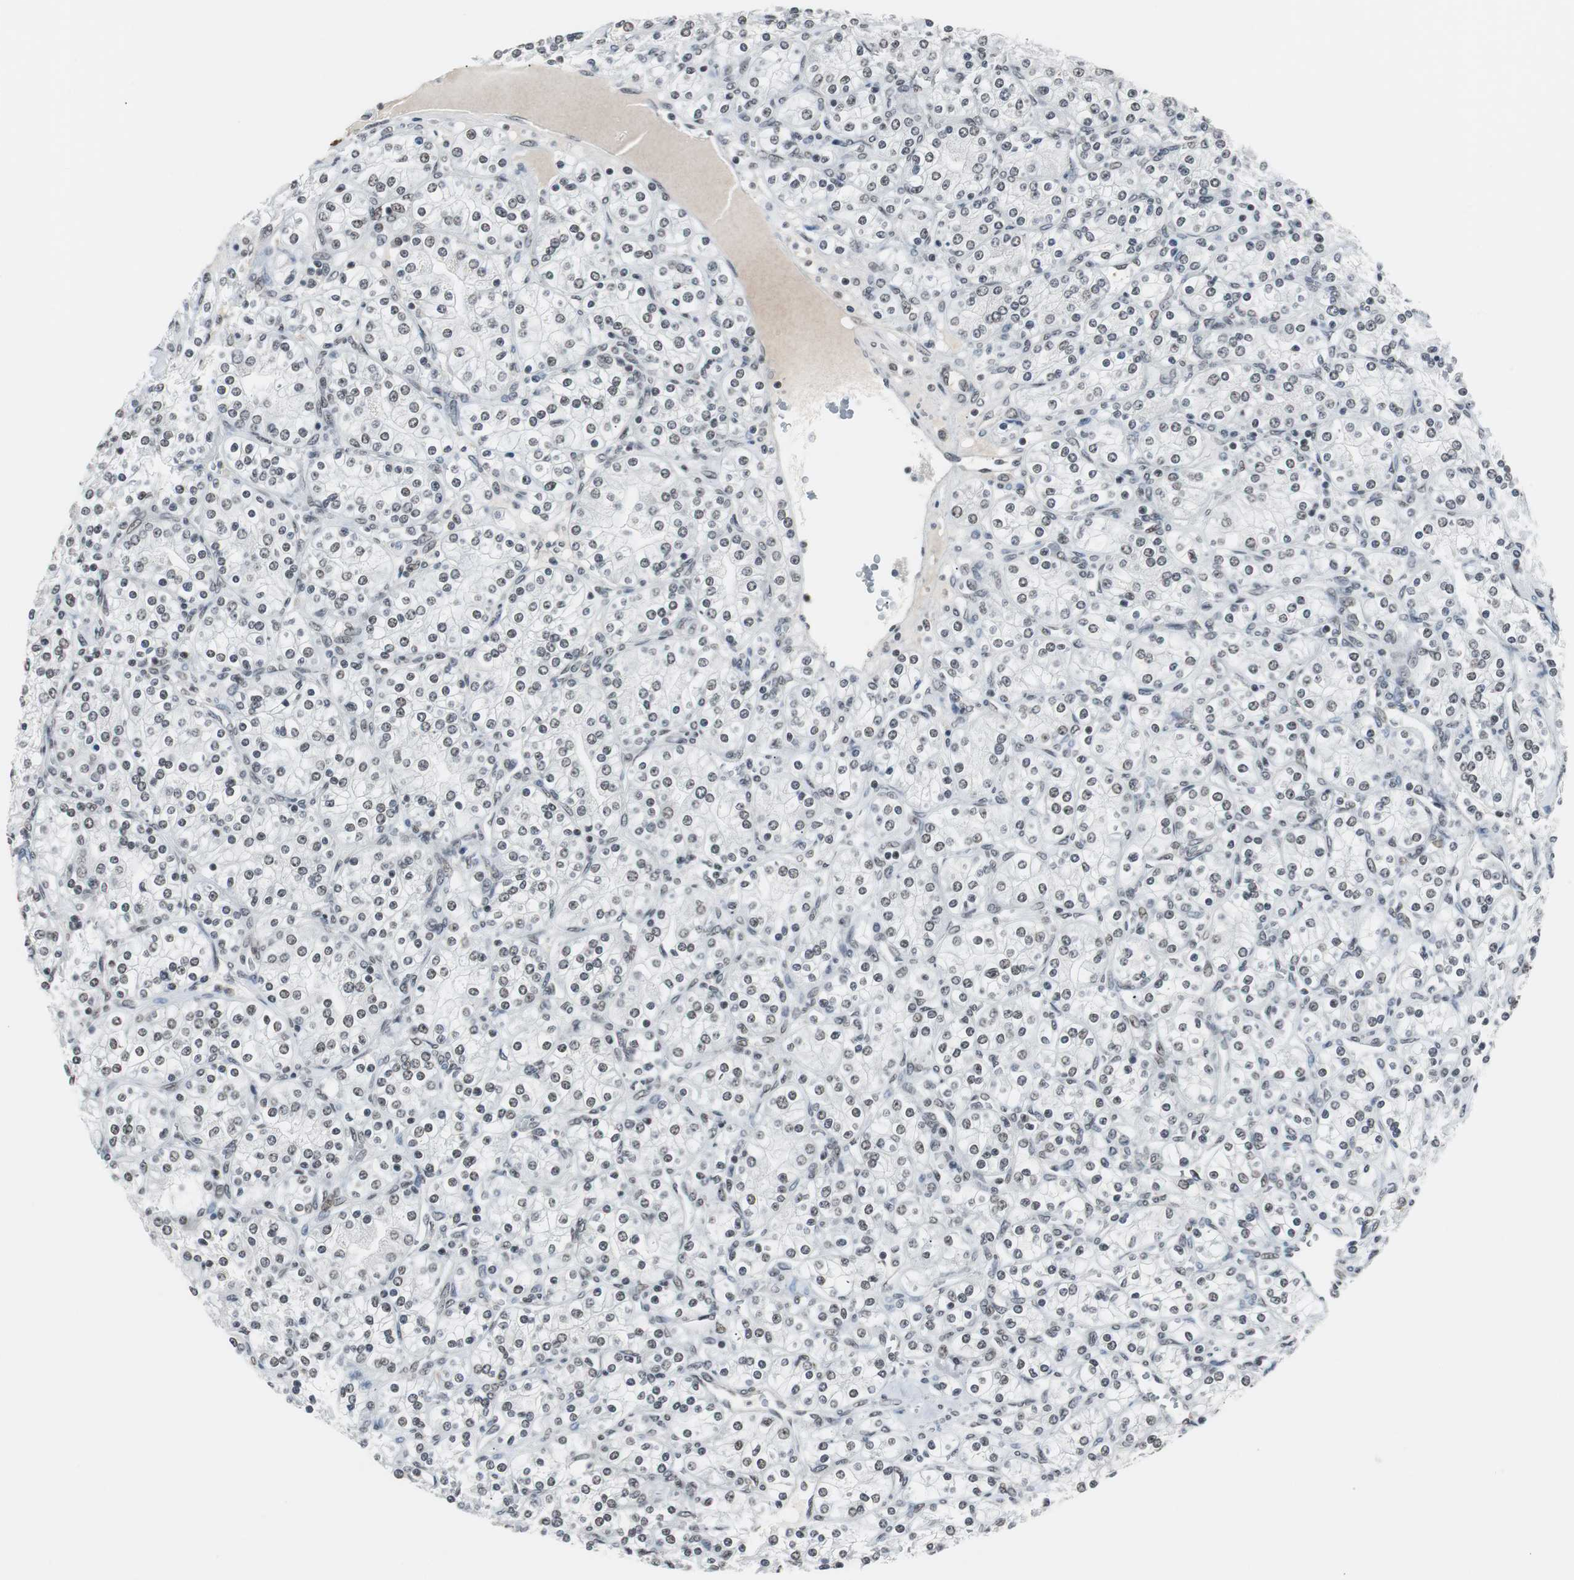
{"staining": {"intensity": "weak", "quantity": ">75%", "location": "nuclear"}, "tissue": "renal cancer", "cell_type": "Tumor cells", "image_type": "cancer", "snomed": [{"axis": "morphology", "description": "Adenocarcinoma, NOS"}, {"axis": "topography", "description": "Kidney"}], "caption": "Immunohistochemistry (DAB) staining of human renal adenocarcinoma shows weak nuclear protein staining in about >75% of tumor cells.", "gene": "TAF7", "patient": {"sex": "male", "age": 77}}